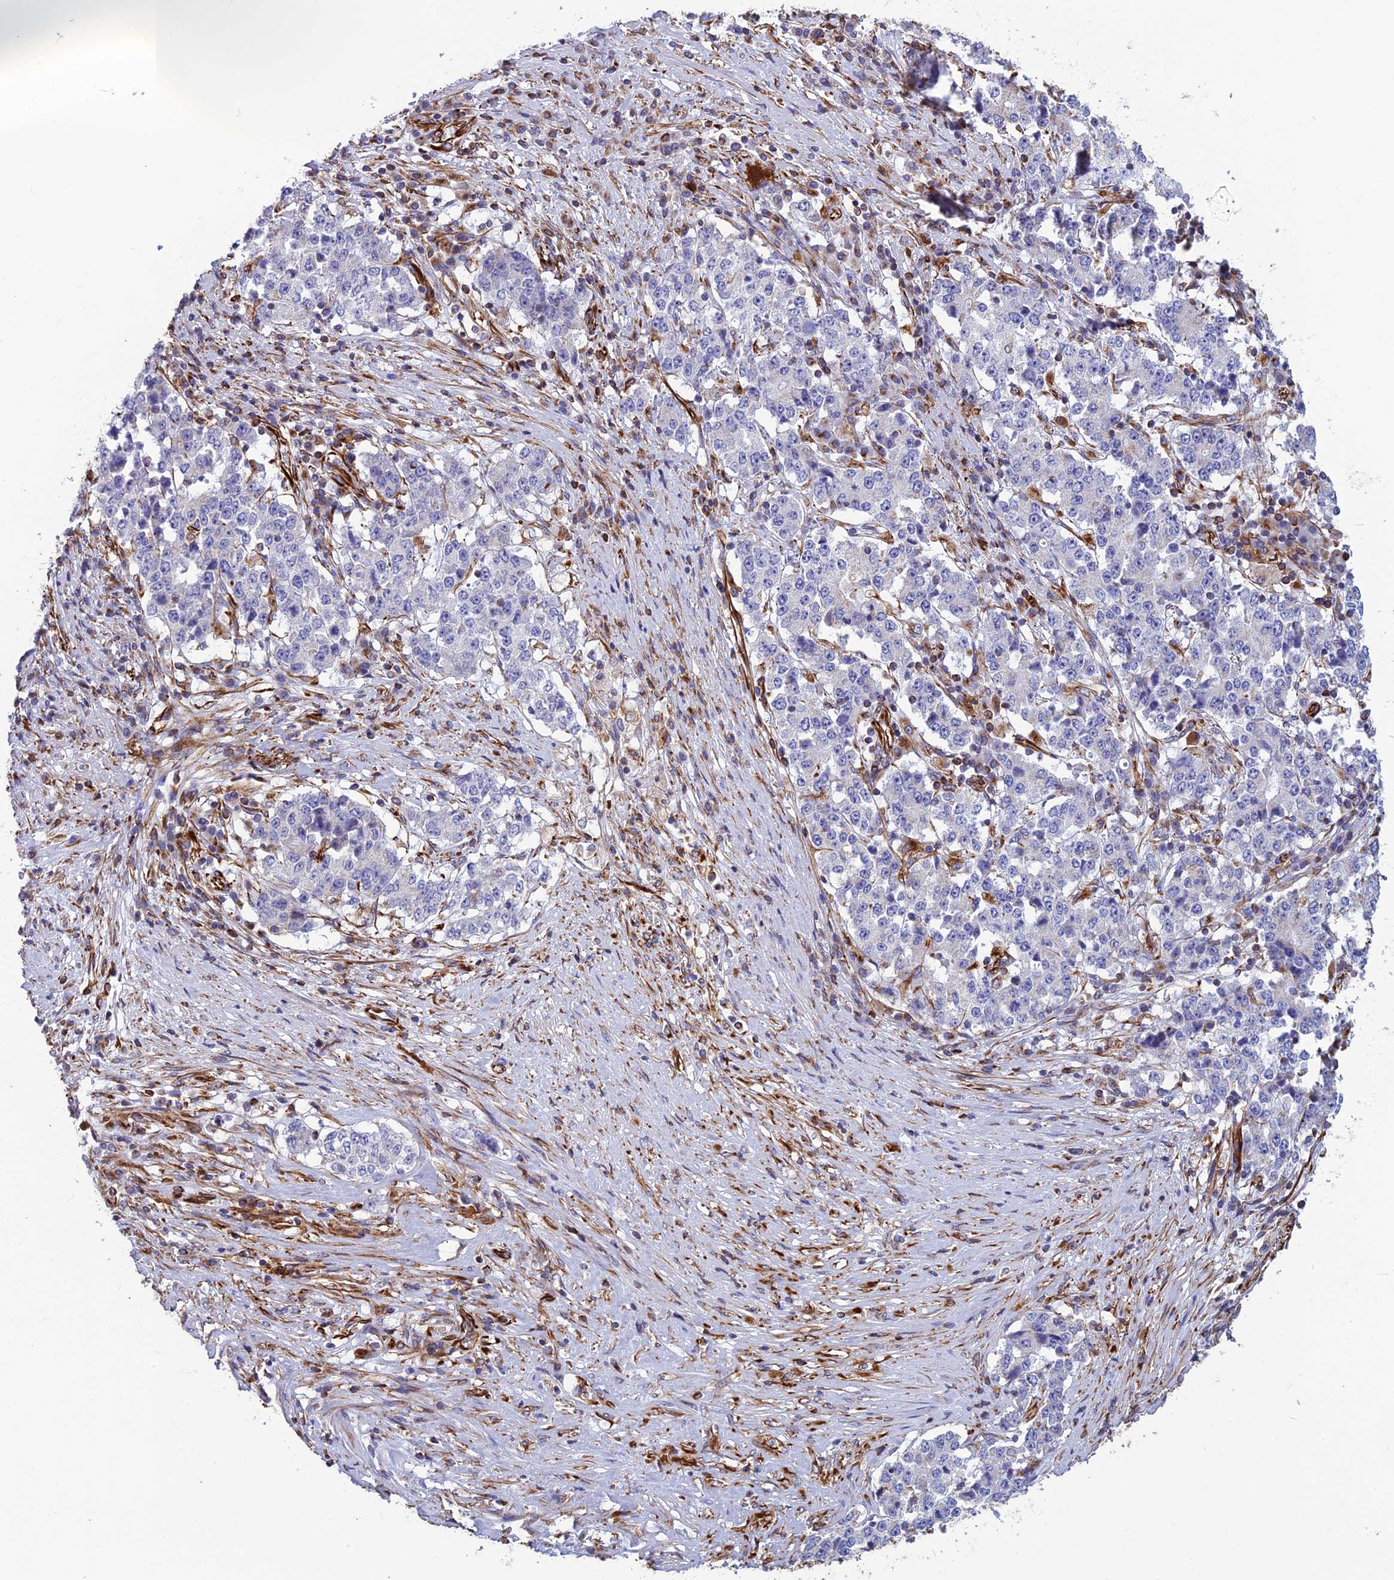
{"staining": {"intensity": "negative", "quantity": "none", "location": "none"}, "tissue": "stomach cancer", "cell_type": "Tumor cells", "image_type": "cancer", "snomed": [{"axis": "morphology", "description": "Adenocarcinoma, NOS"}, {"axis": "topography", "description": "Stomach"}], "caption": "An image of human stomach cancer (adenocarcinoma) is negative for staining in tumor cells.", "gene": "FBXL20", "patient": {"sex": "male", "age": 59}}